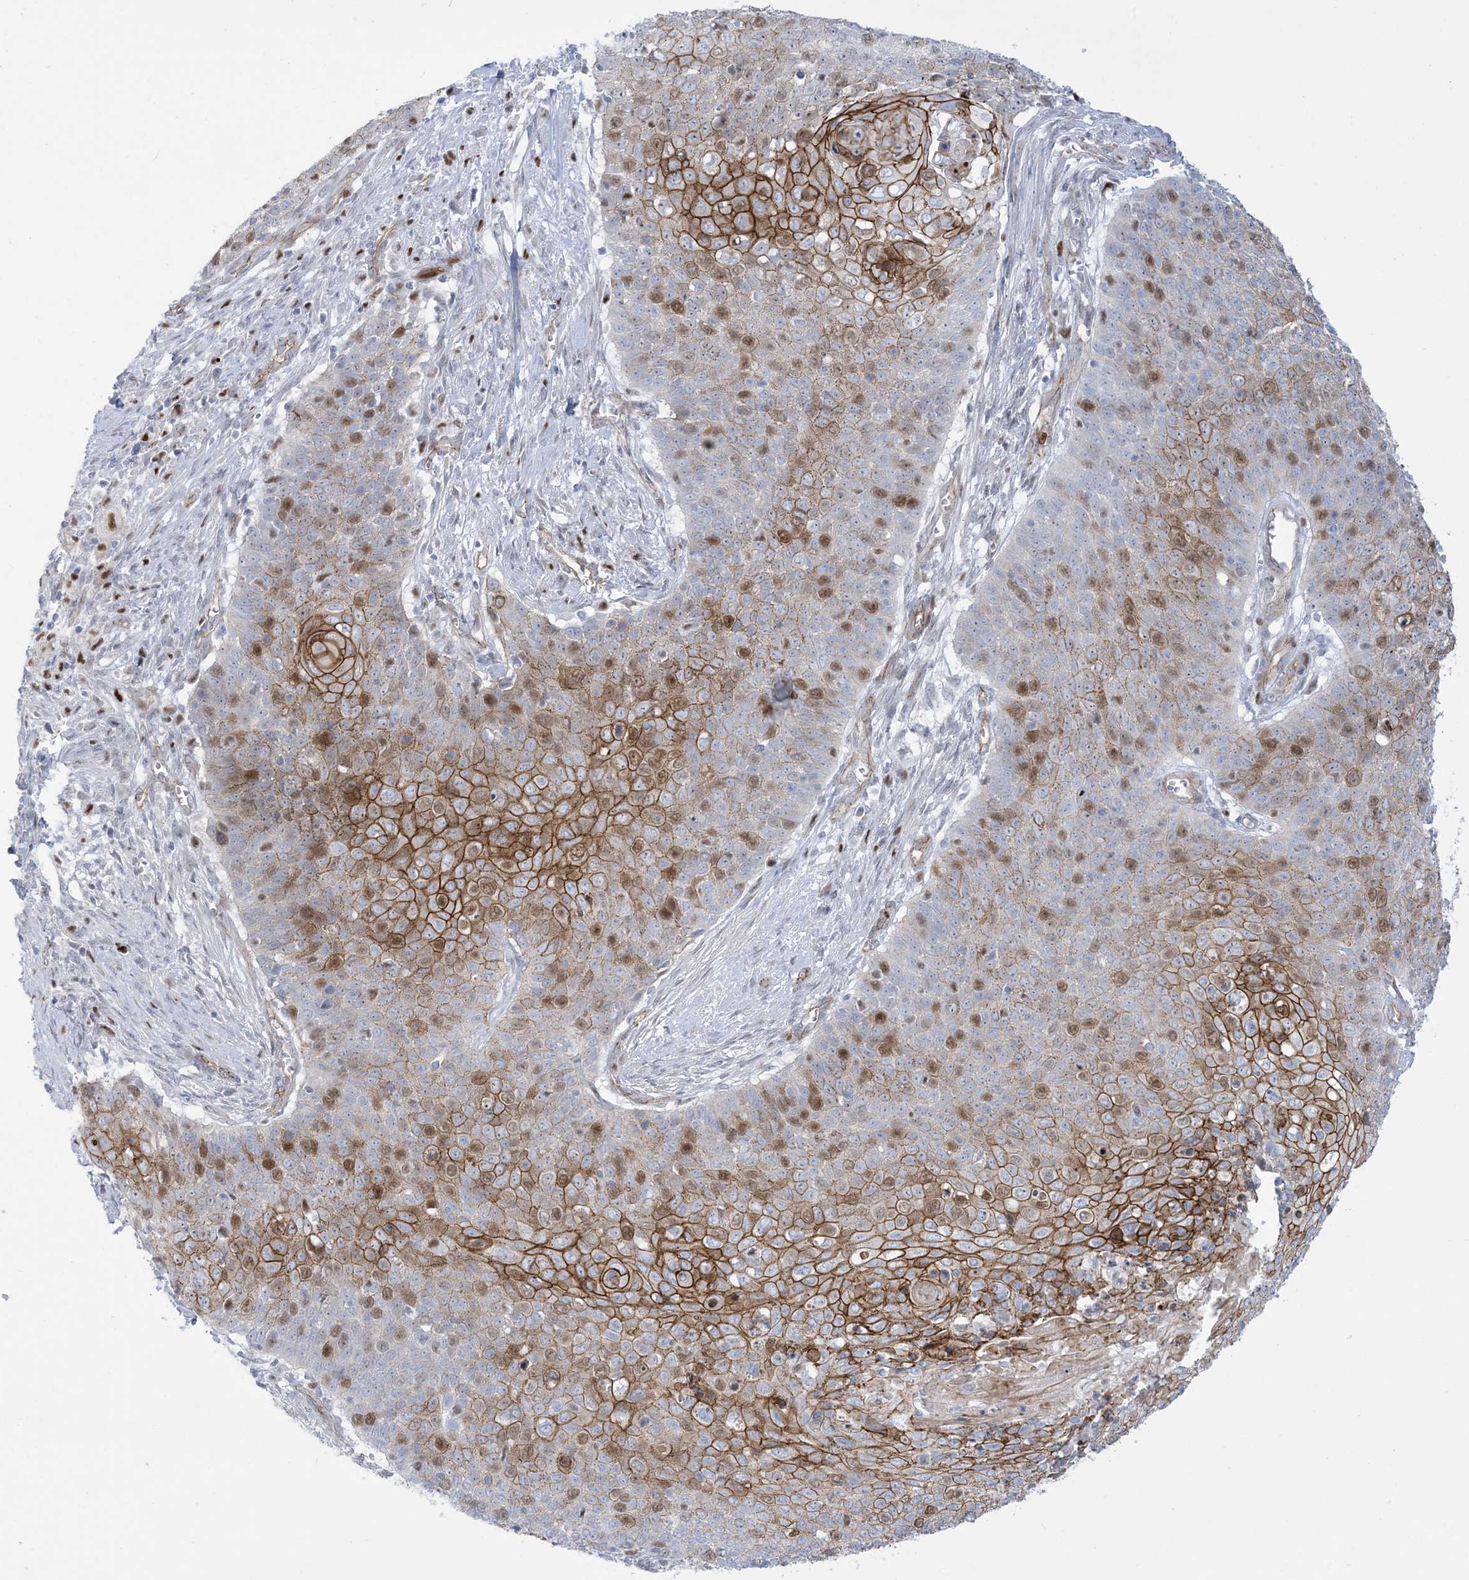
{"staining": {"intensity": "moderate", "quantity": ">75%", "location": "cytoplasmic/membranous,nuclear"}, "tissue": "cervical cancer", "cell_type": "Tumor cells", "image_type": "cancer", "snomed": [{"axis": "morphology", "description": "Squamous cell carcinoma, NOS"}, {"axis": "topography", "description": "Cervix"}], "caption": "Protein analysis of cervical cancer tissue displays moderate cytoplasmic/membranous and nuclear staining in about >75% of tumor cells. The staining is performed using DAB (3,3'-diaminobenzidine) brown chromogen to label protein expression. The nuclei are counter-stained blue using hematoxylin.", "gene": "MARS2", "patient": {"sex": "female", "age": 39}}